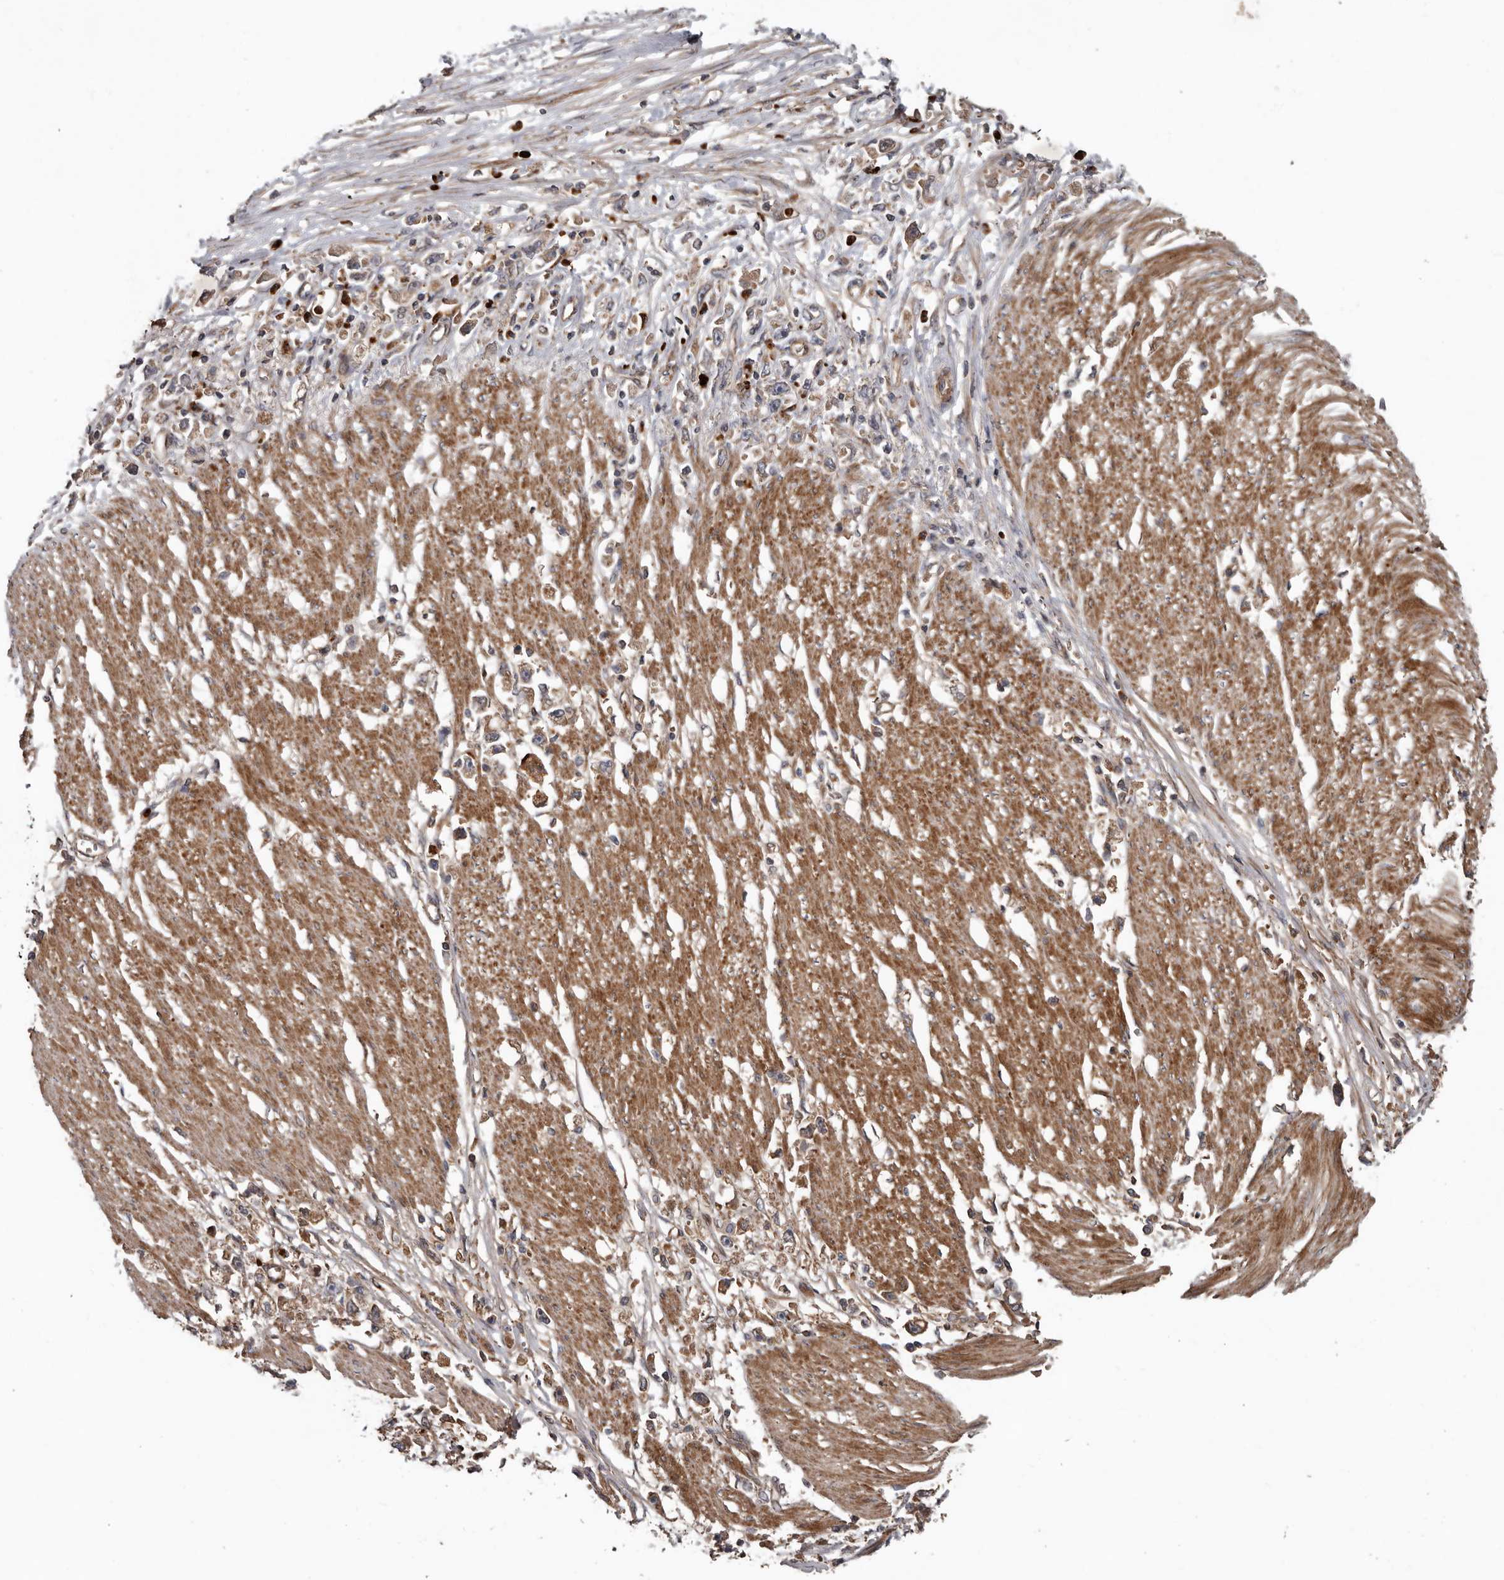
{"staining": {"intensity": "weak", "quantity": ">75%", "location": "cytoplasmic/membranous"}, "tissue": "stomach cancer", "cell_type": "Tumor cells", "image_type": "cancer", "snomed": [{"axis": "morphology", "description": "Adenocarcinoma, NOS"}, {"axis": "topography", "description": "Stomach"}], "caption": "Approximately >75% of tumor cells in adenocarcinoma (stomach) display weak cytoplasmic/membranous protein positivity as visualized by brown immunohistochemical staining.", "gene": "ARHGEF5", "patient": {"sex": "female", "age": 59}}